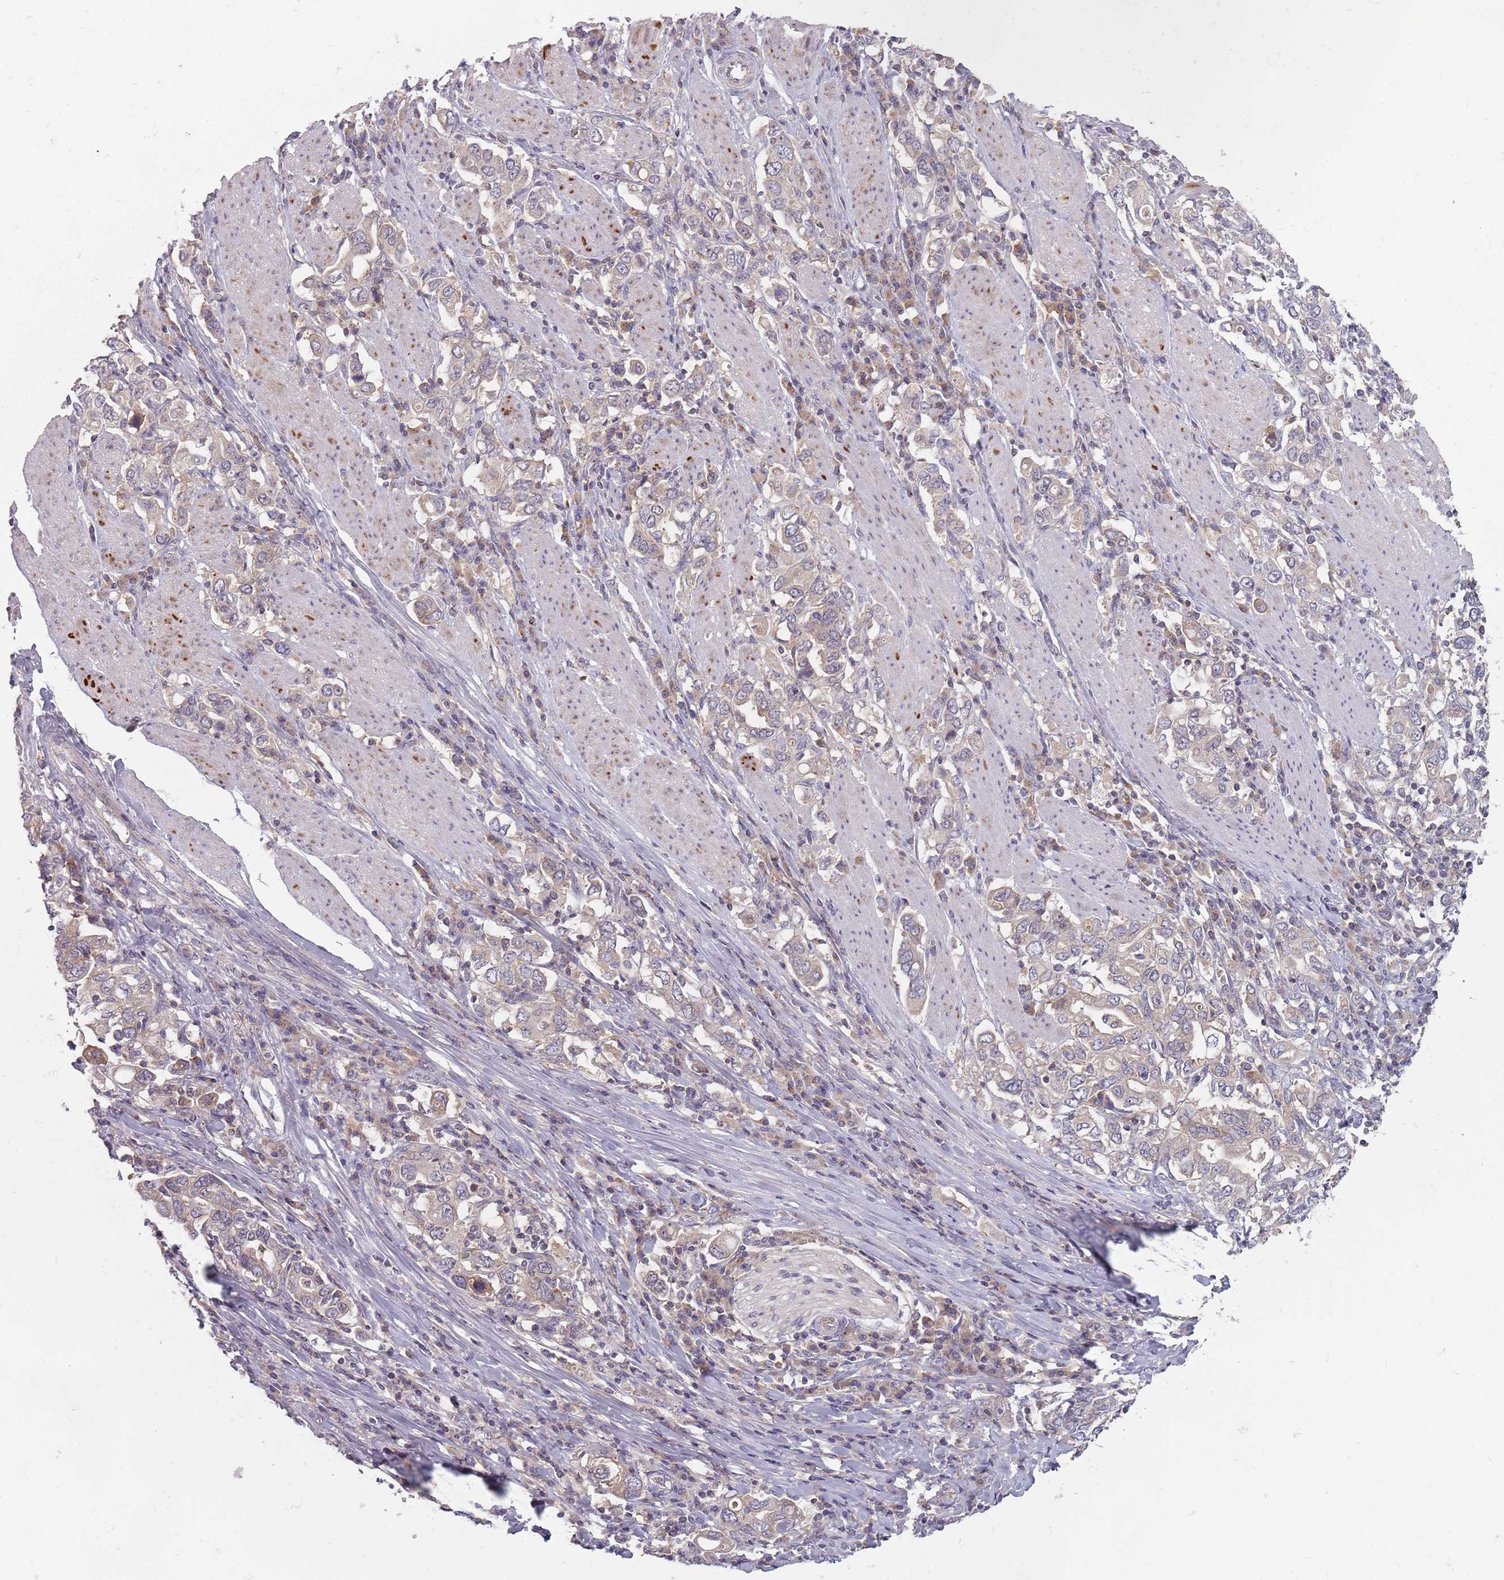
{"staining": {"intensity": "weak", "quantity": "<25%", "location": "cytoplasmic/membranous"}, "tissue": "stomach cancer", "cell_type": "Tumor cells", "image_type": "cancer", "snomed": [{"axis": "morphology", "description": "Adenocarcinoma, NOS"}, {"axis": "topography", "description": "Stomach, upper"}], "caption": "IHC image of human stomach cancer (adenocarcinoma) stained for a protein (brown), which displays no staining in tumor cells.", "gene": "ASB13", "patient": {"sex": "male", "age": 62}}